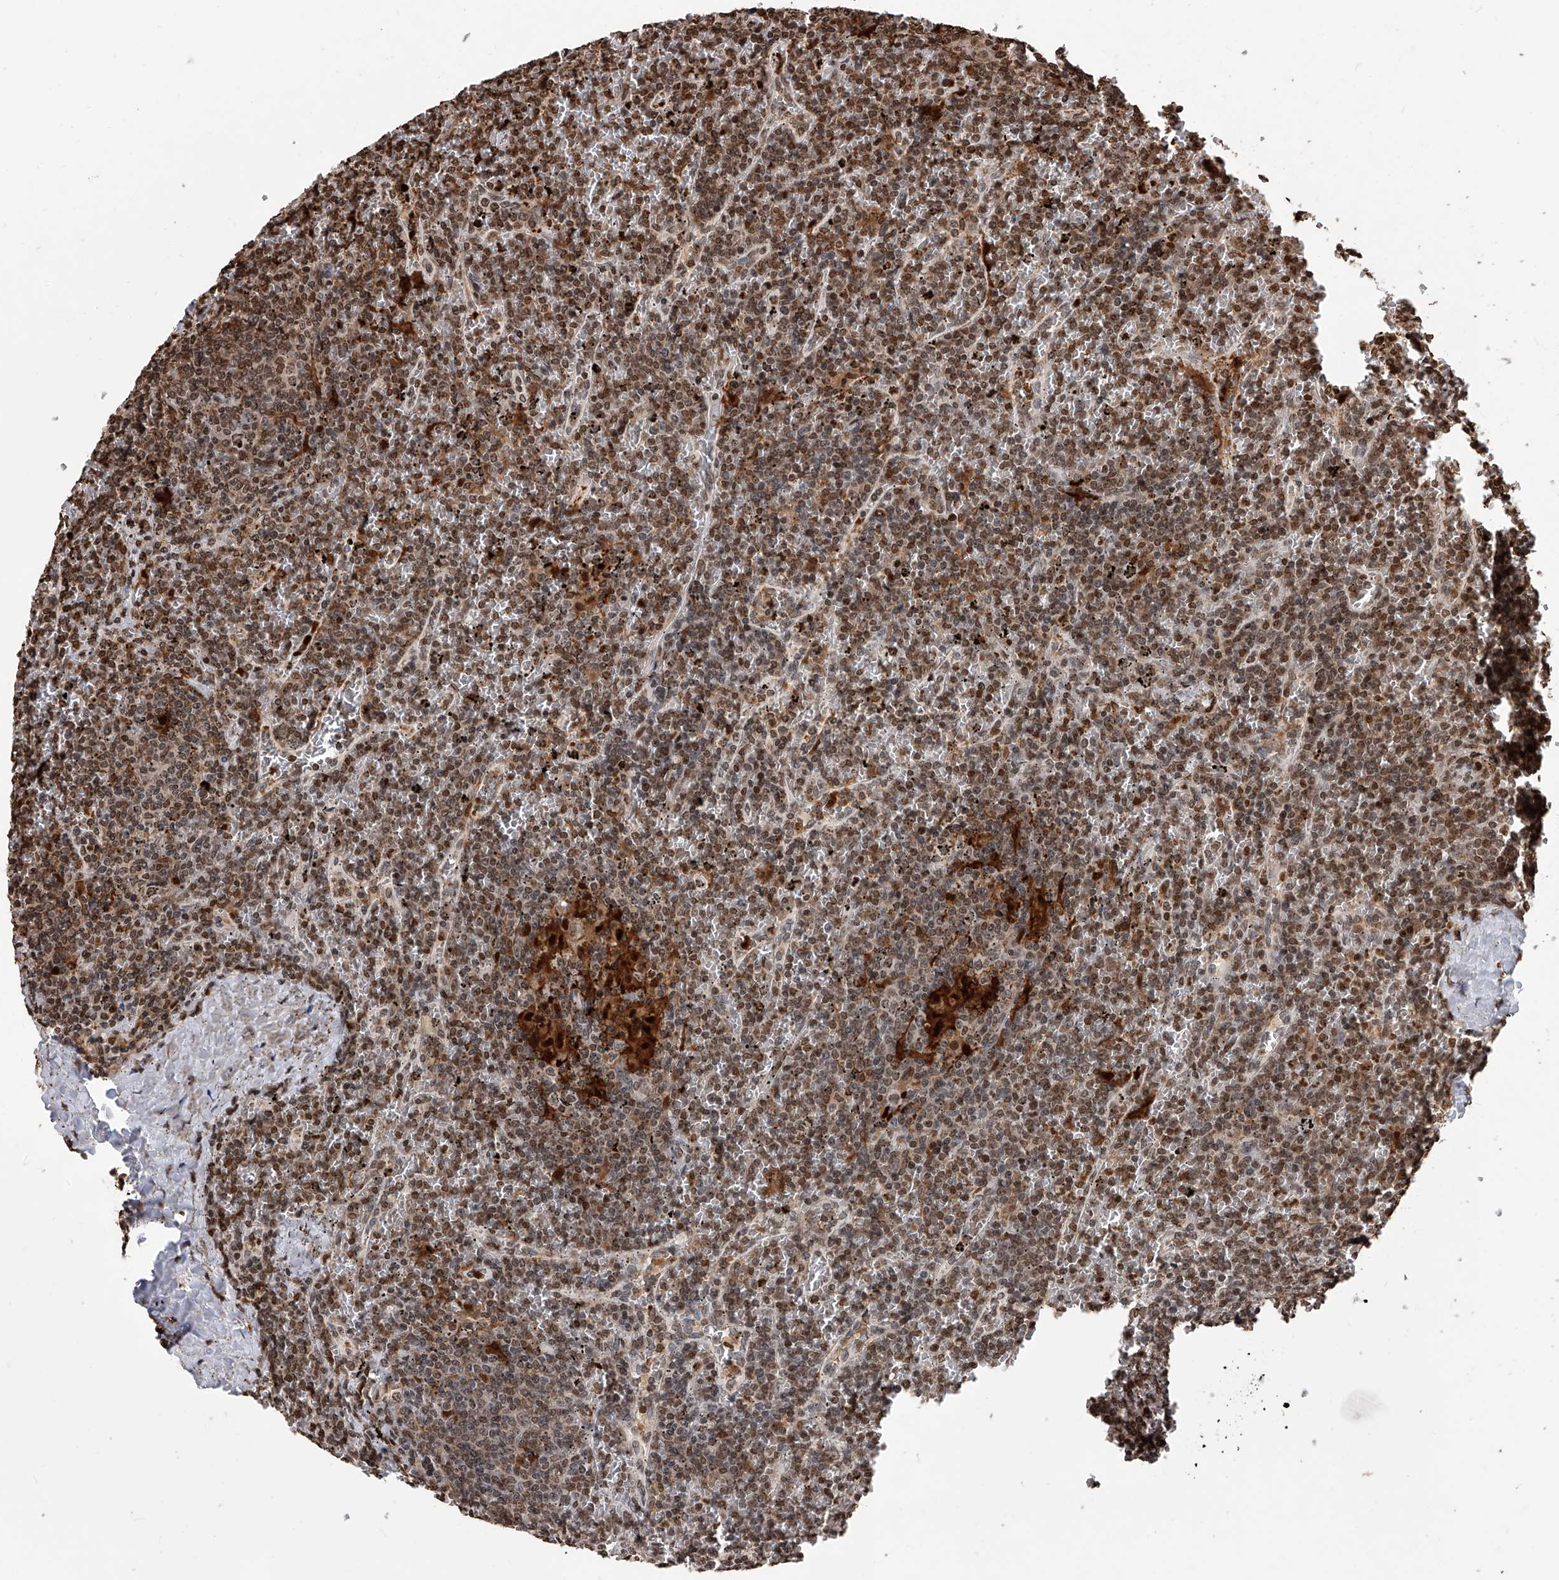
{"staining": {"intensity": "moderate", "quantity": ">75%", "location": "nuclear"}, "tissue": "lymphoma", "cell_type": "Tumor cells", "image_type": "cancer", "snomed": [{"axis": "morphology", "description": "Malignant lymphoma, non-Hodgkin's type, Low grade"}, {"axis": "topography", "description": "Spleen"}], "caption": "Immunohistochemistry (IHC) image of neoplastic tissue: low-grade malignant lymphoma, non-Hodgkin's type stained using IHC reveals medium levels of moderate protein expression localized specifically in the nuclear of tumor cells, appearing as a nuclear brown color.", "gene": "CFAP410", "patient": {"sex": "female", "age": 19}}